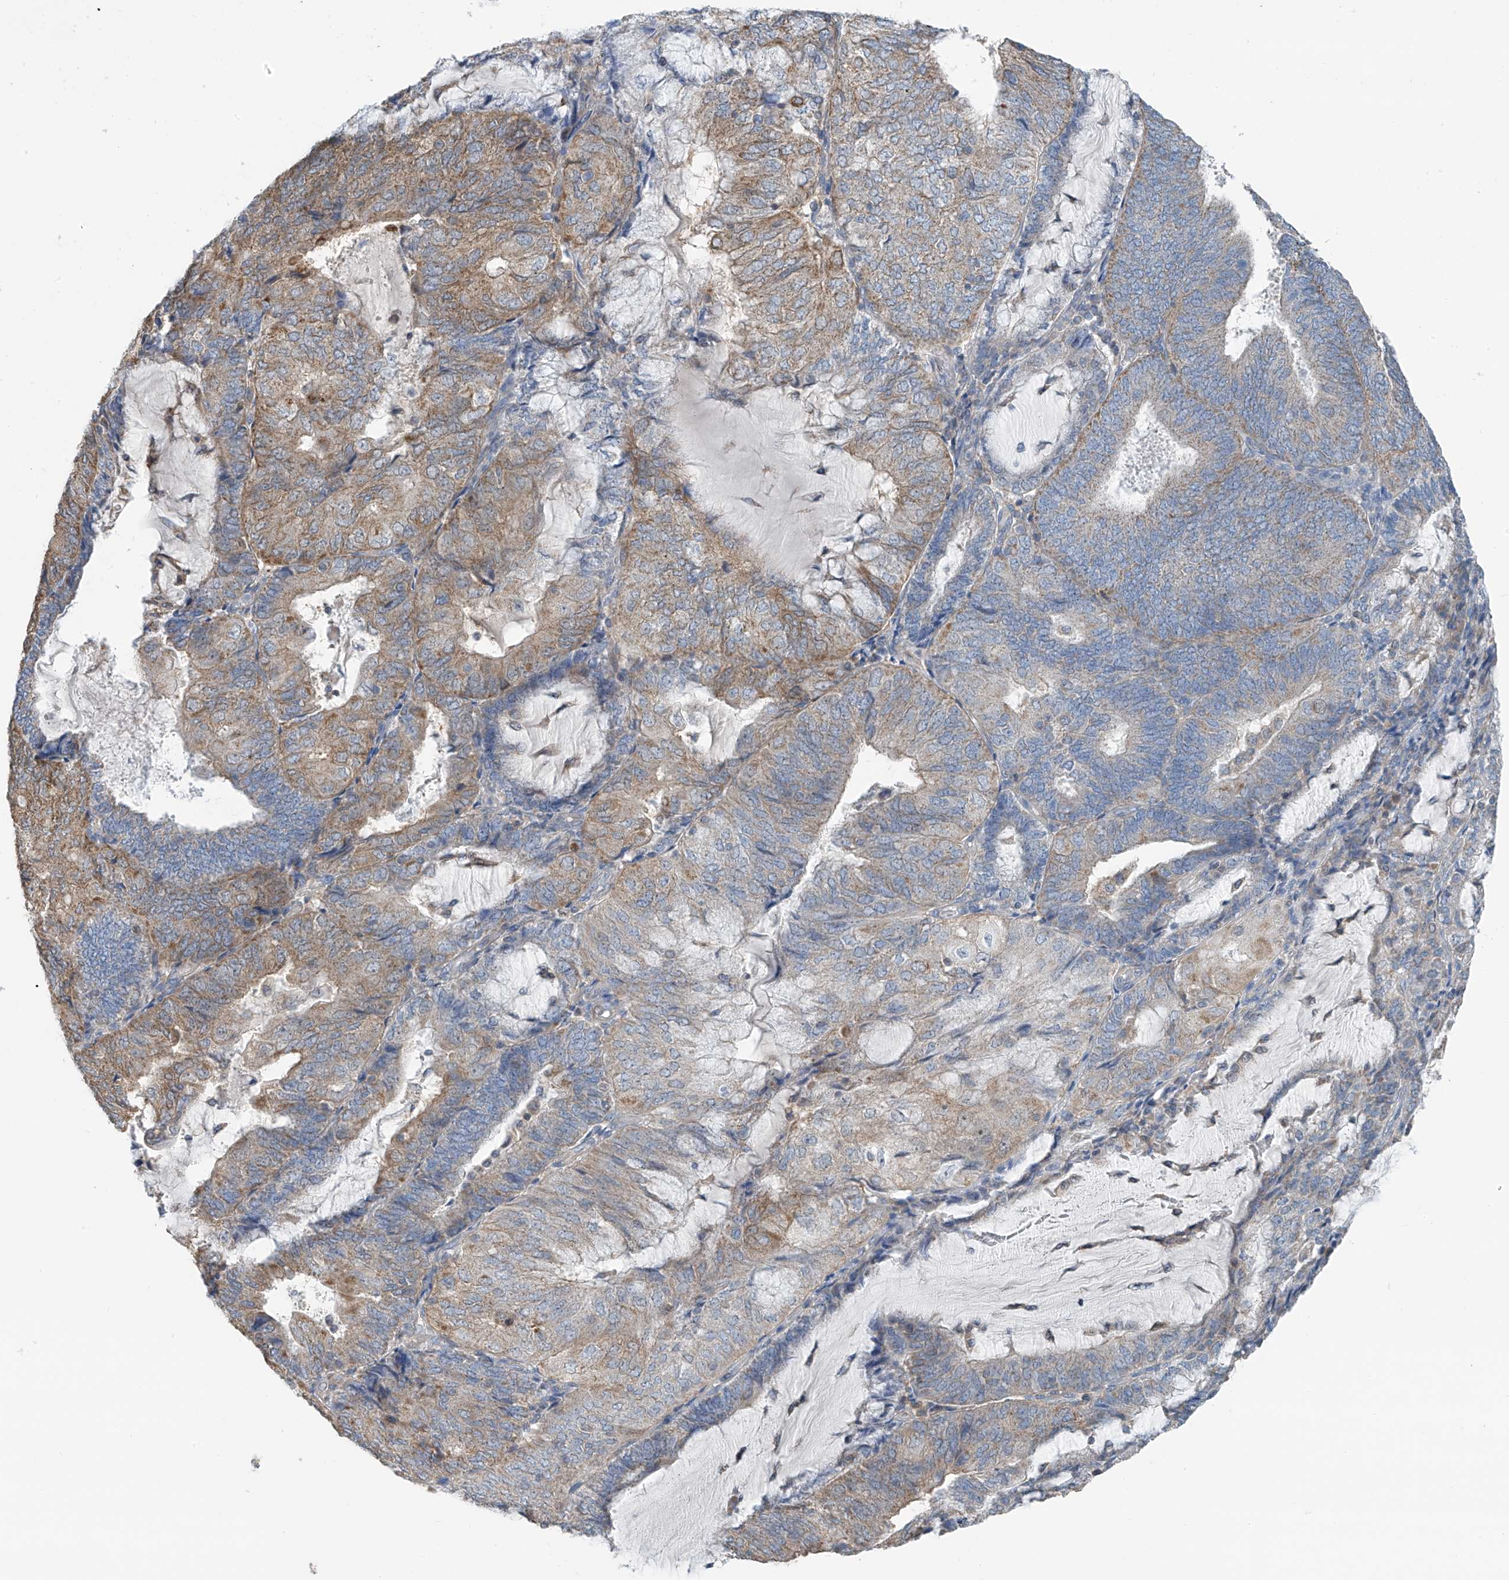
{"staining": {"intensity": "moderate", "quantity": "25%-75%", "location": "cytoplasmic/membranous"}, "tissue": "endometrial cancer", "cell_type": "Tumor cells", "image_type": "cancer", "snomed": [{"axis": "morphology", "description": "Adenocarcinoma, NOS"}, {"axis": "topography", "description": "Endometrium"}], "caption": "Immunohistochemistry (IHC) of human endometrial cancer (adenocarcinoma) displays medium levels of moderate cytoplasmic/membranous expression in about 25%-75% of tumor cells. (Brightfield microscopy of DAB IHC at high magnification).", "gene": "SYN3", "patient": {"sex": "female", "age": 81}}